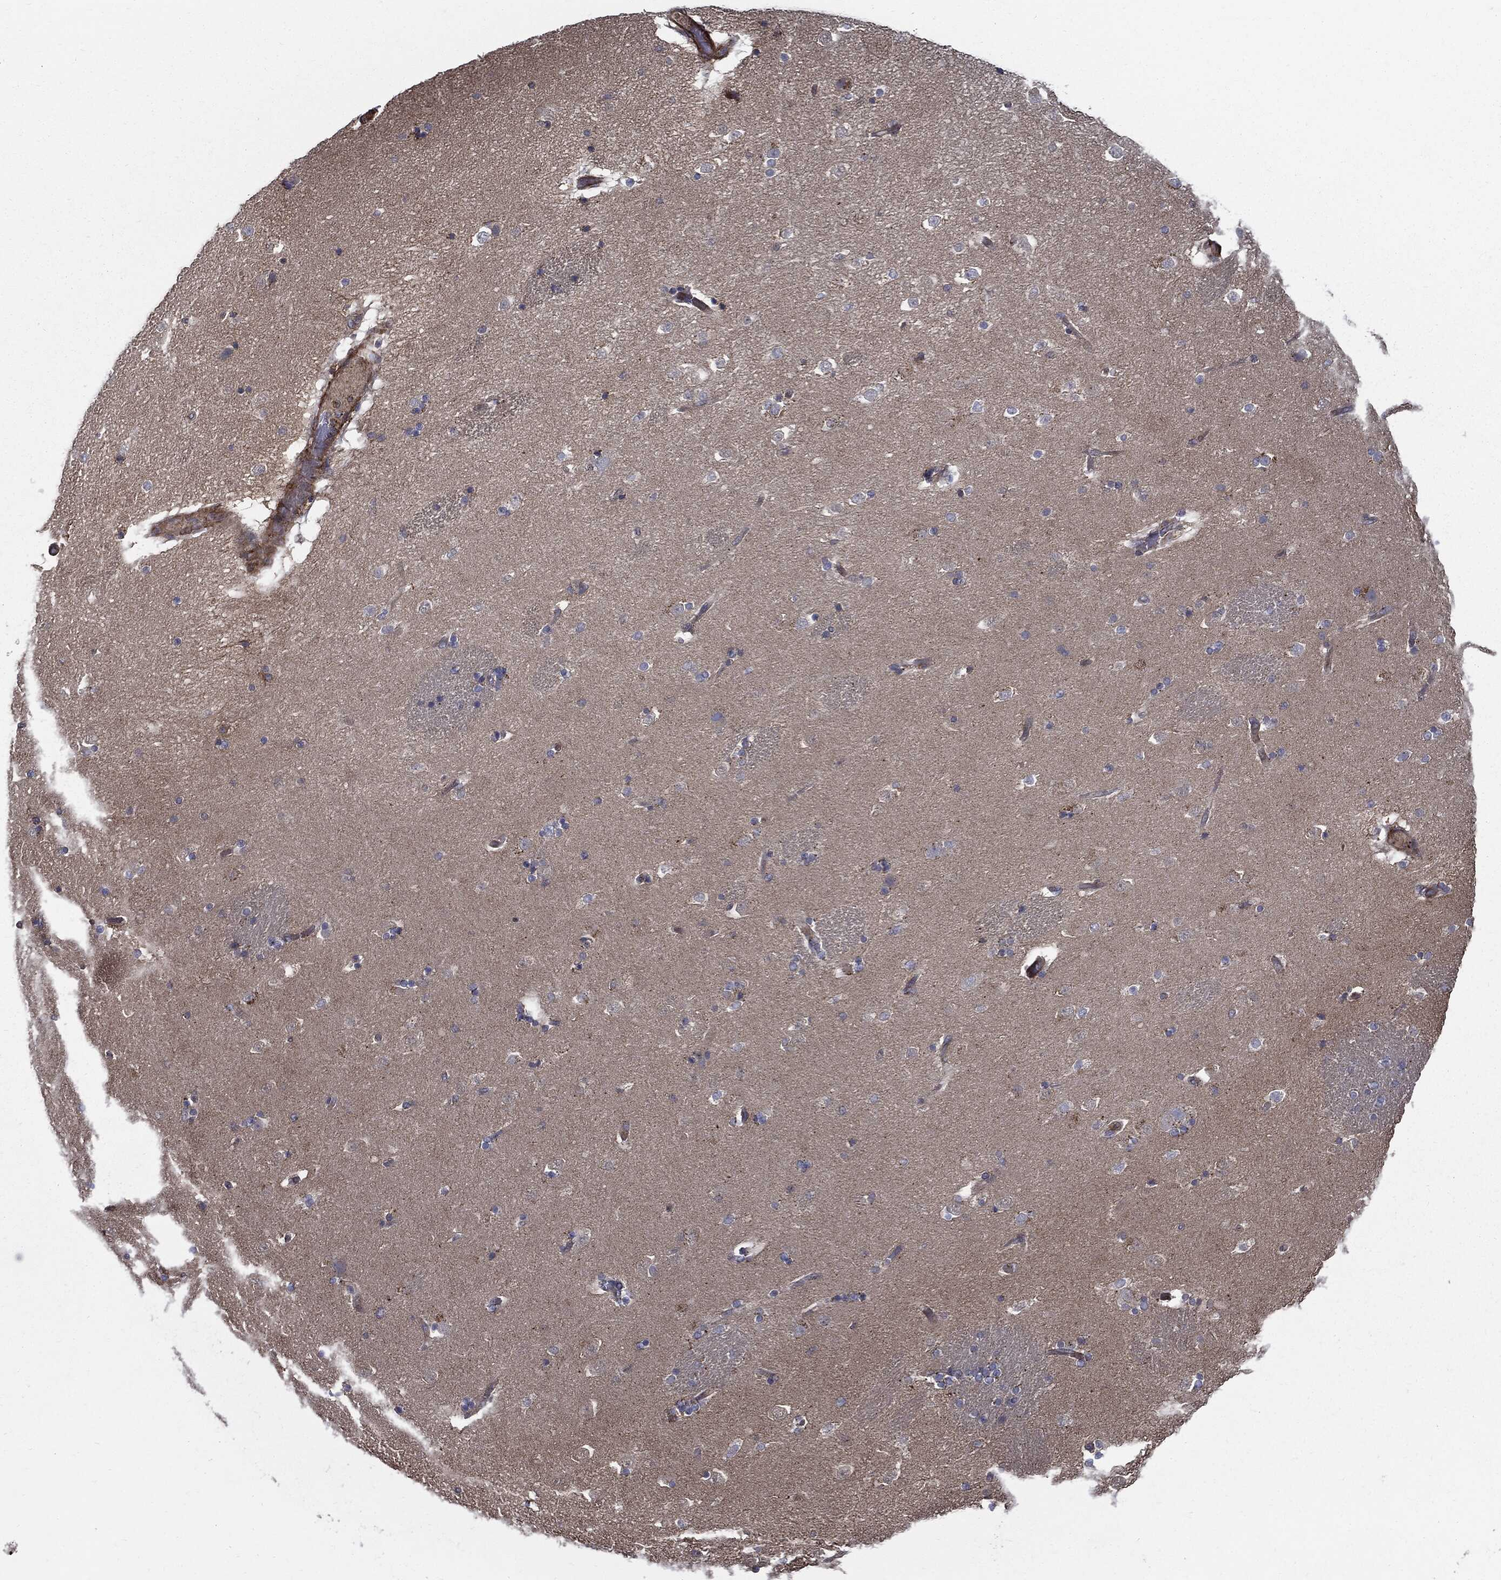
{"staining": {"intensity": "negative", "quantity": "none", "location": "none"}, "tissue": "caudate", "cell_type": "Glial cells", "image_type": "normal", "snomed": [{"axis": "morphology", "description": "Normal tissue, NOS"}, {"axis": "topography", "description": "Lateral ventricle wall"}], "caption": "Caudate was stained to show a protein in brown. There is no significant positivity in glial cells. (Stains: DAB (3,3'-diaminobenzidine) immunohistochemistry with hematoxylin counter stain, Microscopy: brightfield microscopy at high magnification).", "gene": "PDCD6IP", "patient": {"sex": "male", "age": 51}}